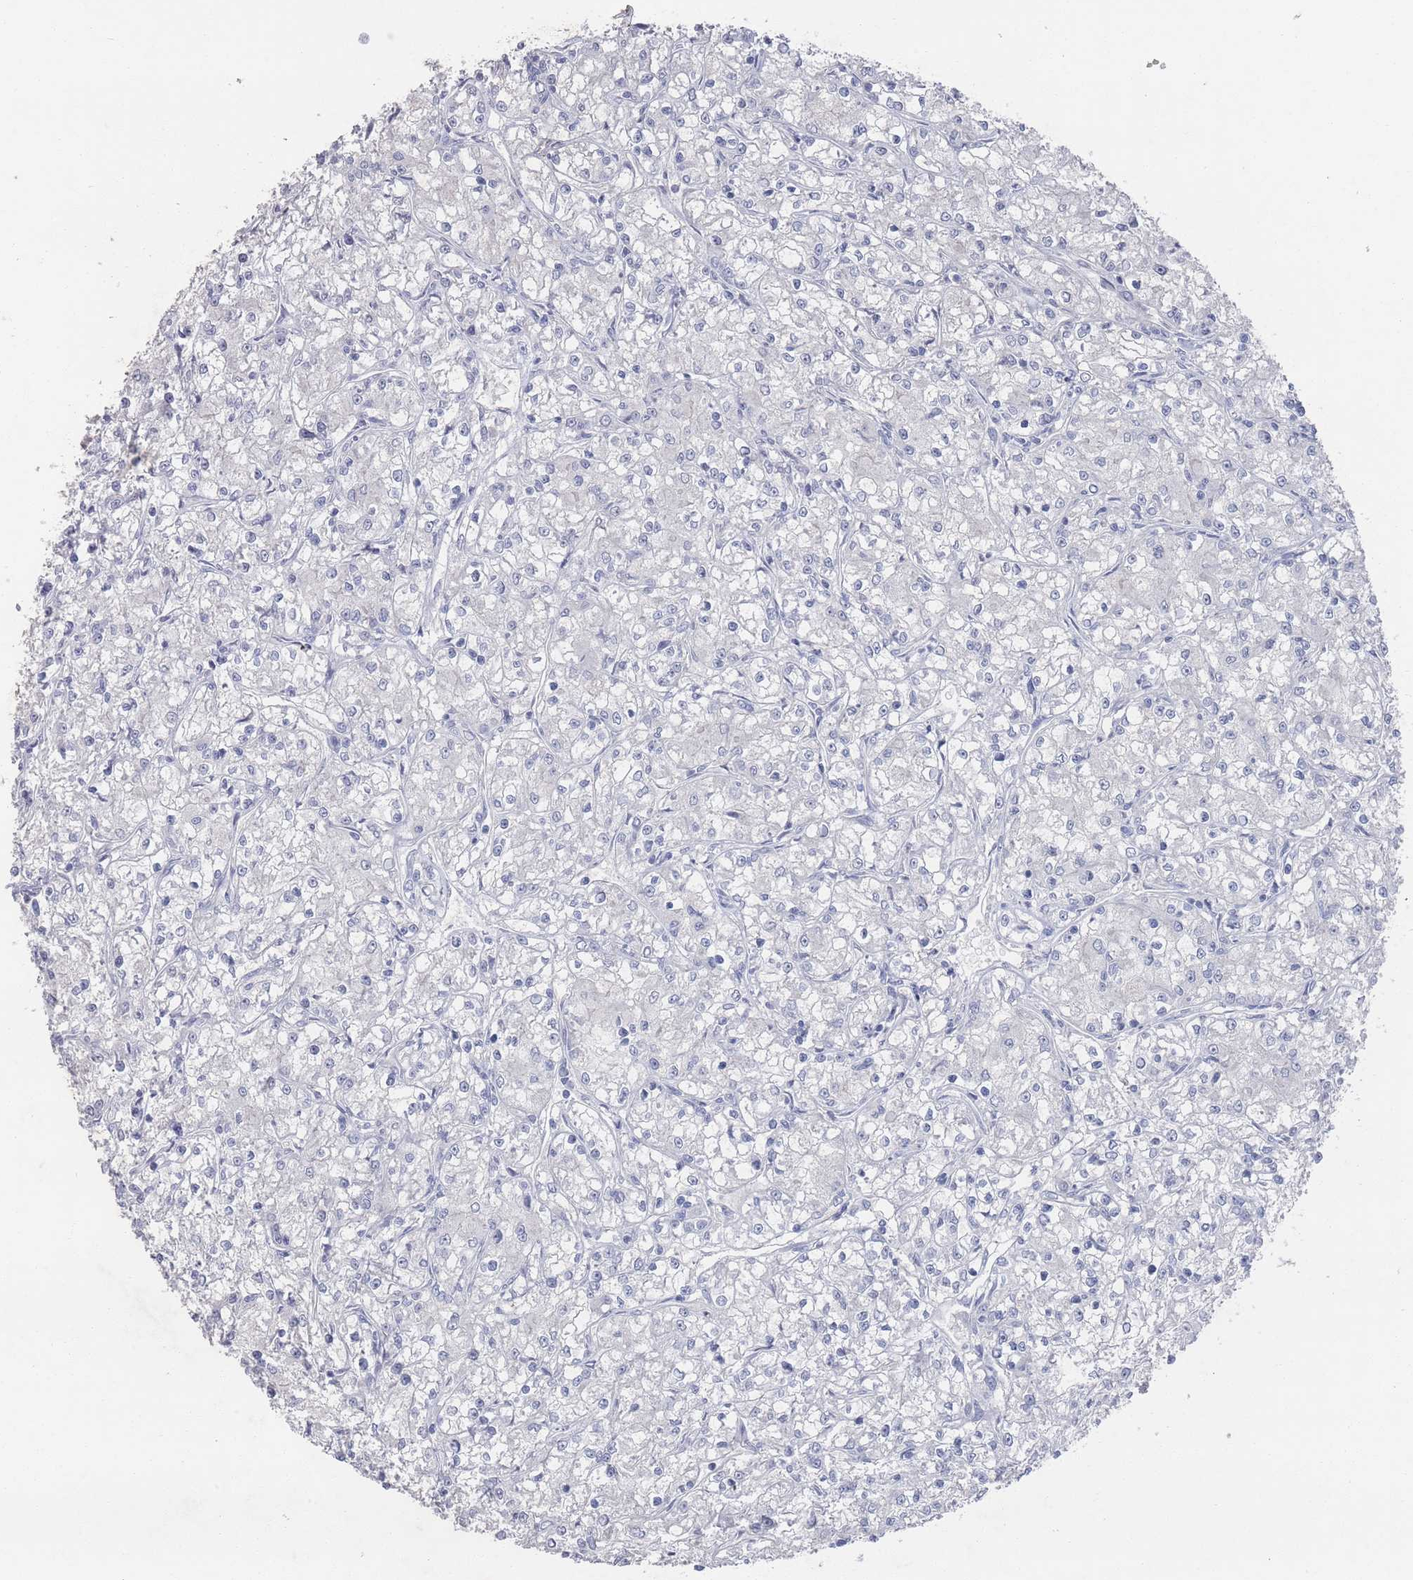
{"staining": {"intensity": "negative", "quantity": "none", "location": "none"}, "tissue": "renal cancer", "cell_type": "Tumor cells", "image_type": "cancer", "snomed": [{"axis": "morphology", "description": "Adenocarcinoma, NOS"}, {"axis": "topography", "description": "Kidney"}], "caption": "This is a micrograph of IHC staining of renal adenocarcinoma, which shows no staining in tumor cells. (Stains: DAB immunohistochemistry with hematoxylin counter stain, Microscopy: brightfield microscopy at high magnification).", "gene": "PROM2", "patient": {"sex": "female", "age": 59}}